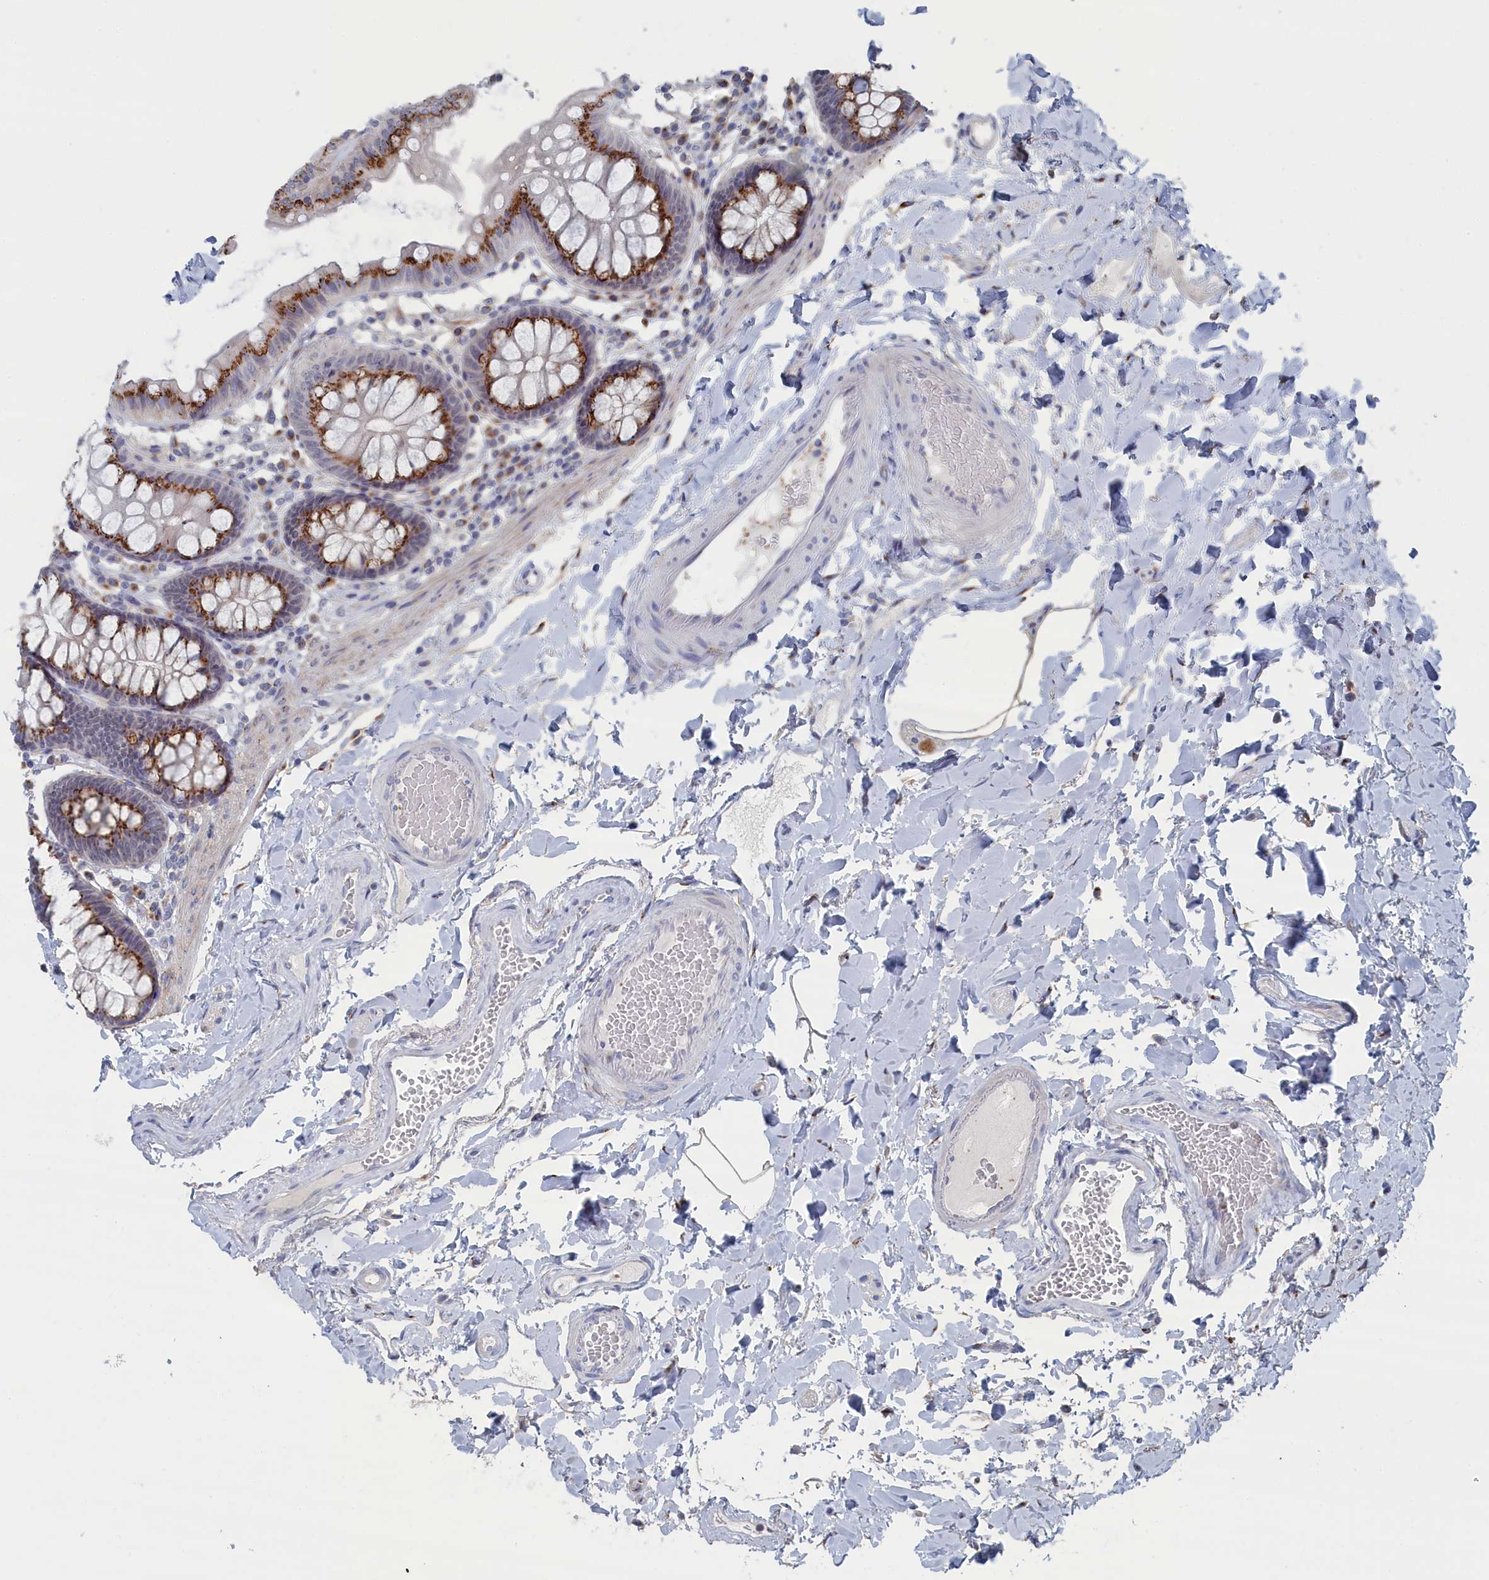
{"staining": {"intensity": "negative", "quantity": "none", "location": "none"}, "tissue": "colon", "cell_type": "Endothelial cells", "image_type": "normal", "snomed": [{"axis": "morphology", "description": "Normal tissue, NOS"}, {"axis": "topography", "description": "Colon"}], "caption": "Endothelial cells are negative for brown protein staining in benign colon. The staining is performed using DAB brown chromogen with nuclei counter-stained in using hematoxylin.", "gene": "IRX1", "patient": {"sex": "male", "age": 84}}